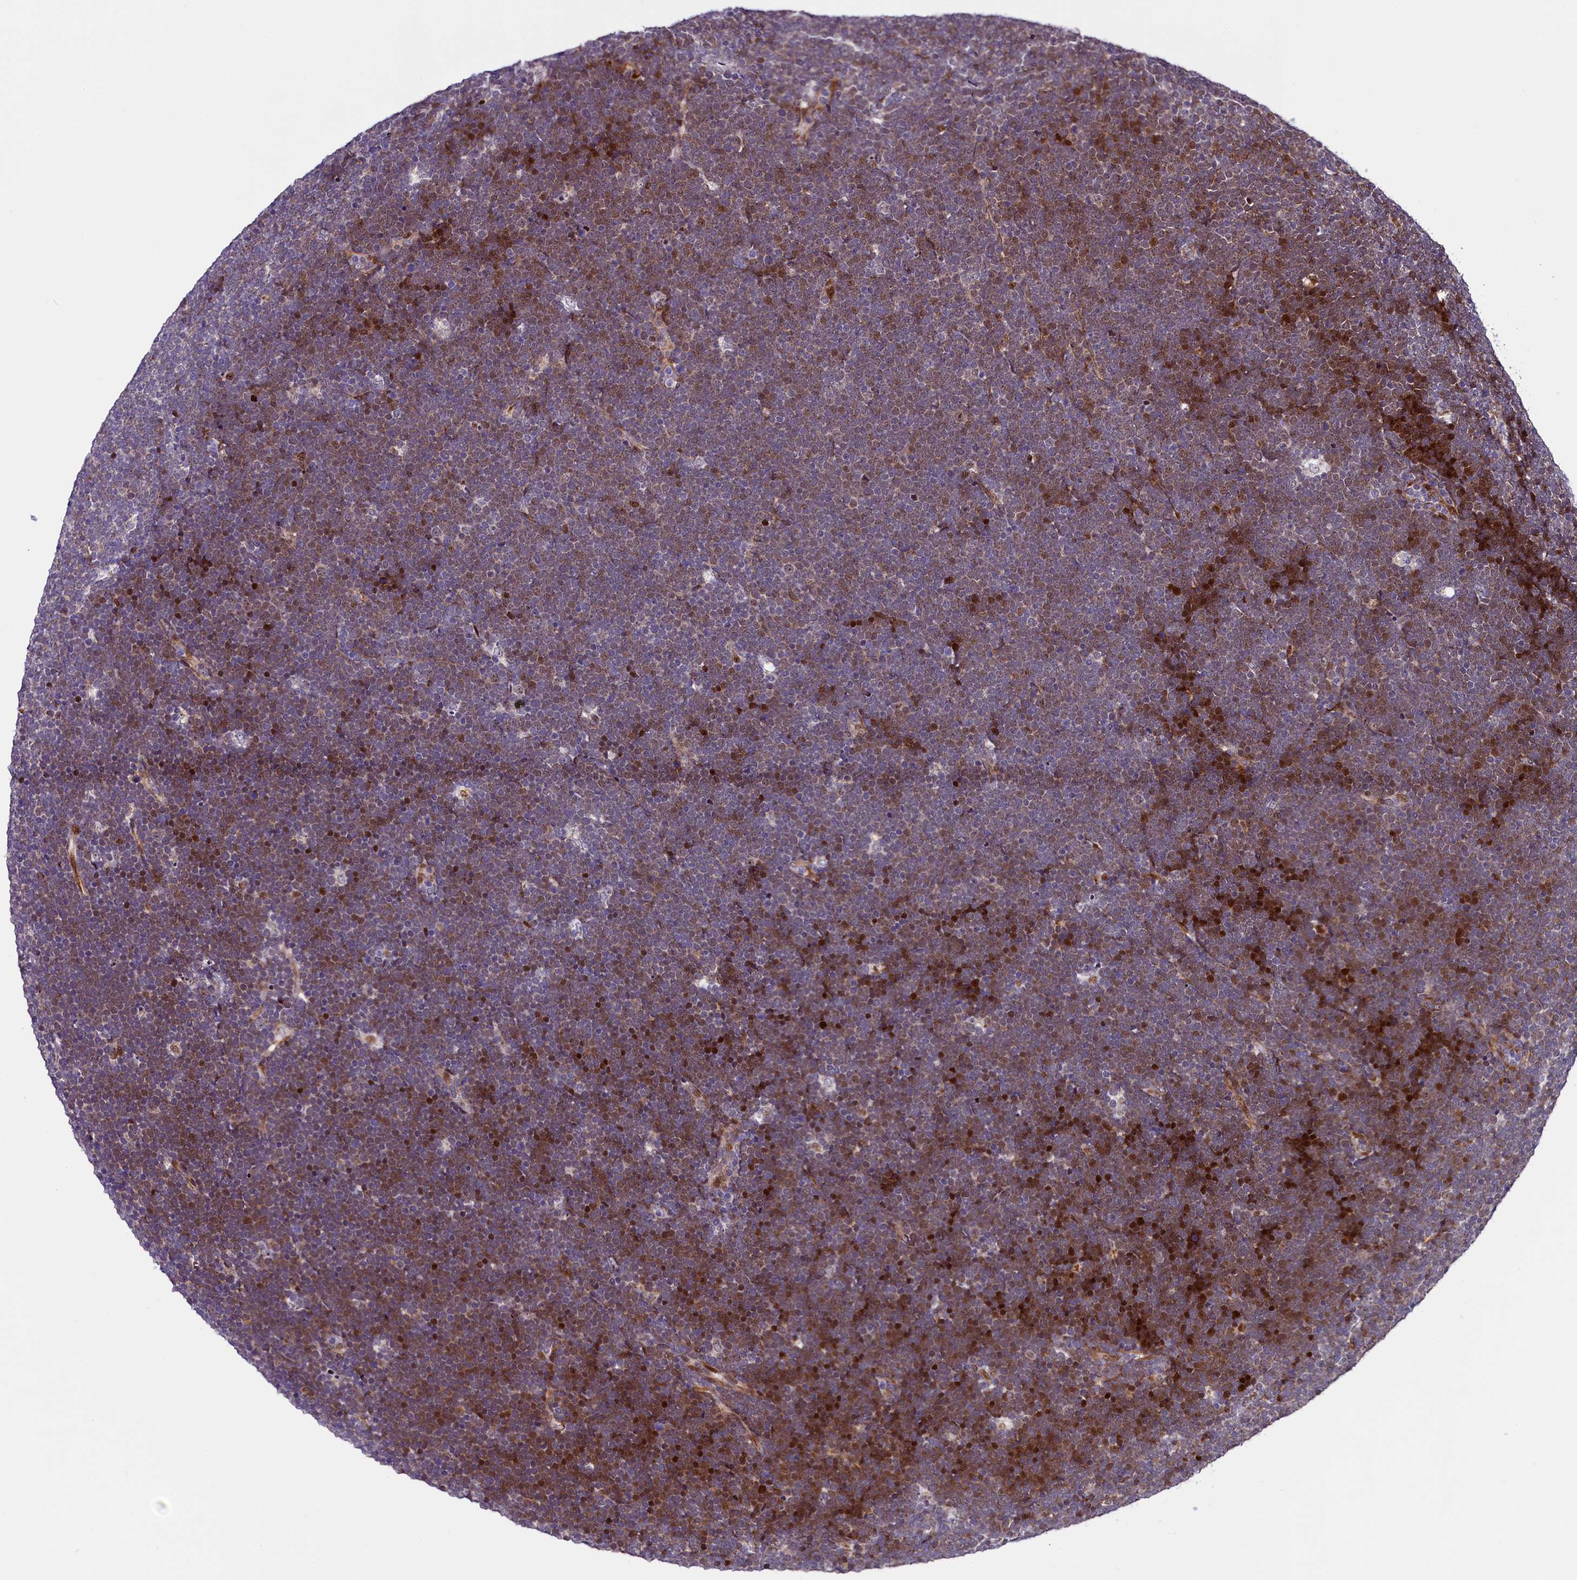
{"staining": {"intensity": "moderate", "quantity": "25%-75%", "location": "nuclear"}, "tissue": "lymphoma", "cell_type": "Tumor cells", "image_type": "cancer", "snomed": [{"axis": "morphology", "description": "Malignant lymphoma, non-Hodgkin's type, High grade"}, {"axis": "topography", "description": "Lymph node"}], "caption": "An IHC photomicrograph of neoplastic tissue is shown. Protein staining in brown shows moderate nuclear positivity in lymphoma within tumor cells.", "gene": "TRMT112", "patient": {"sex": "male", "age": 13}}